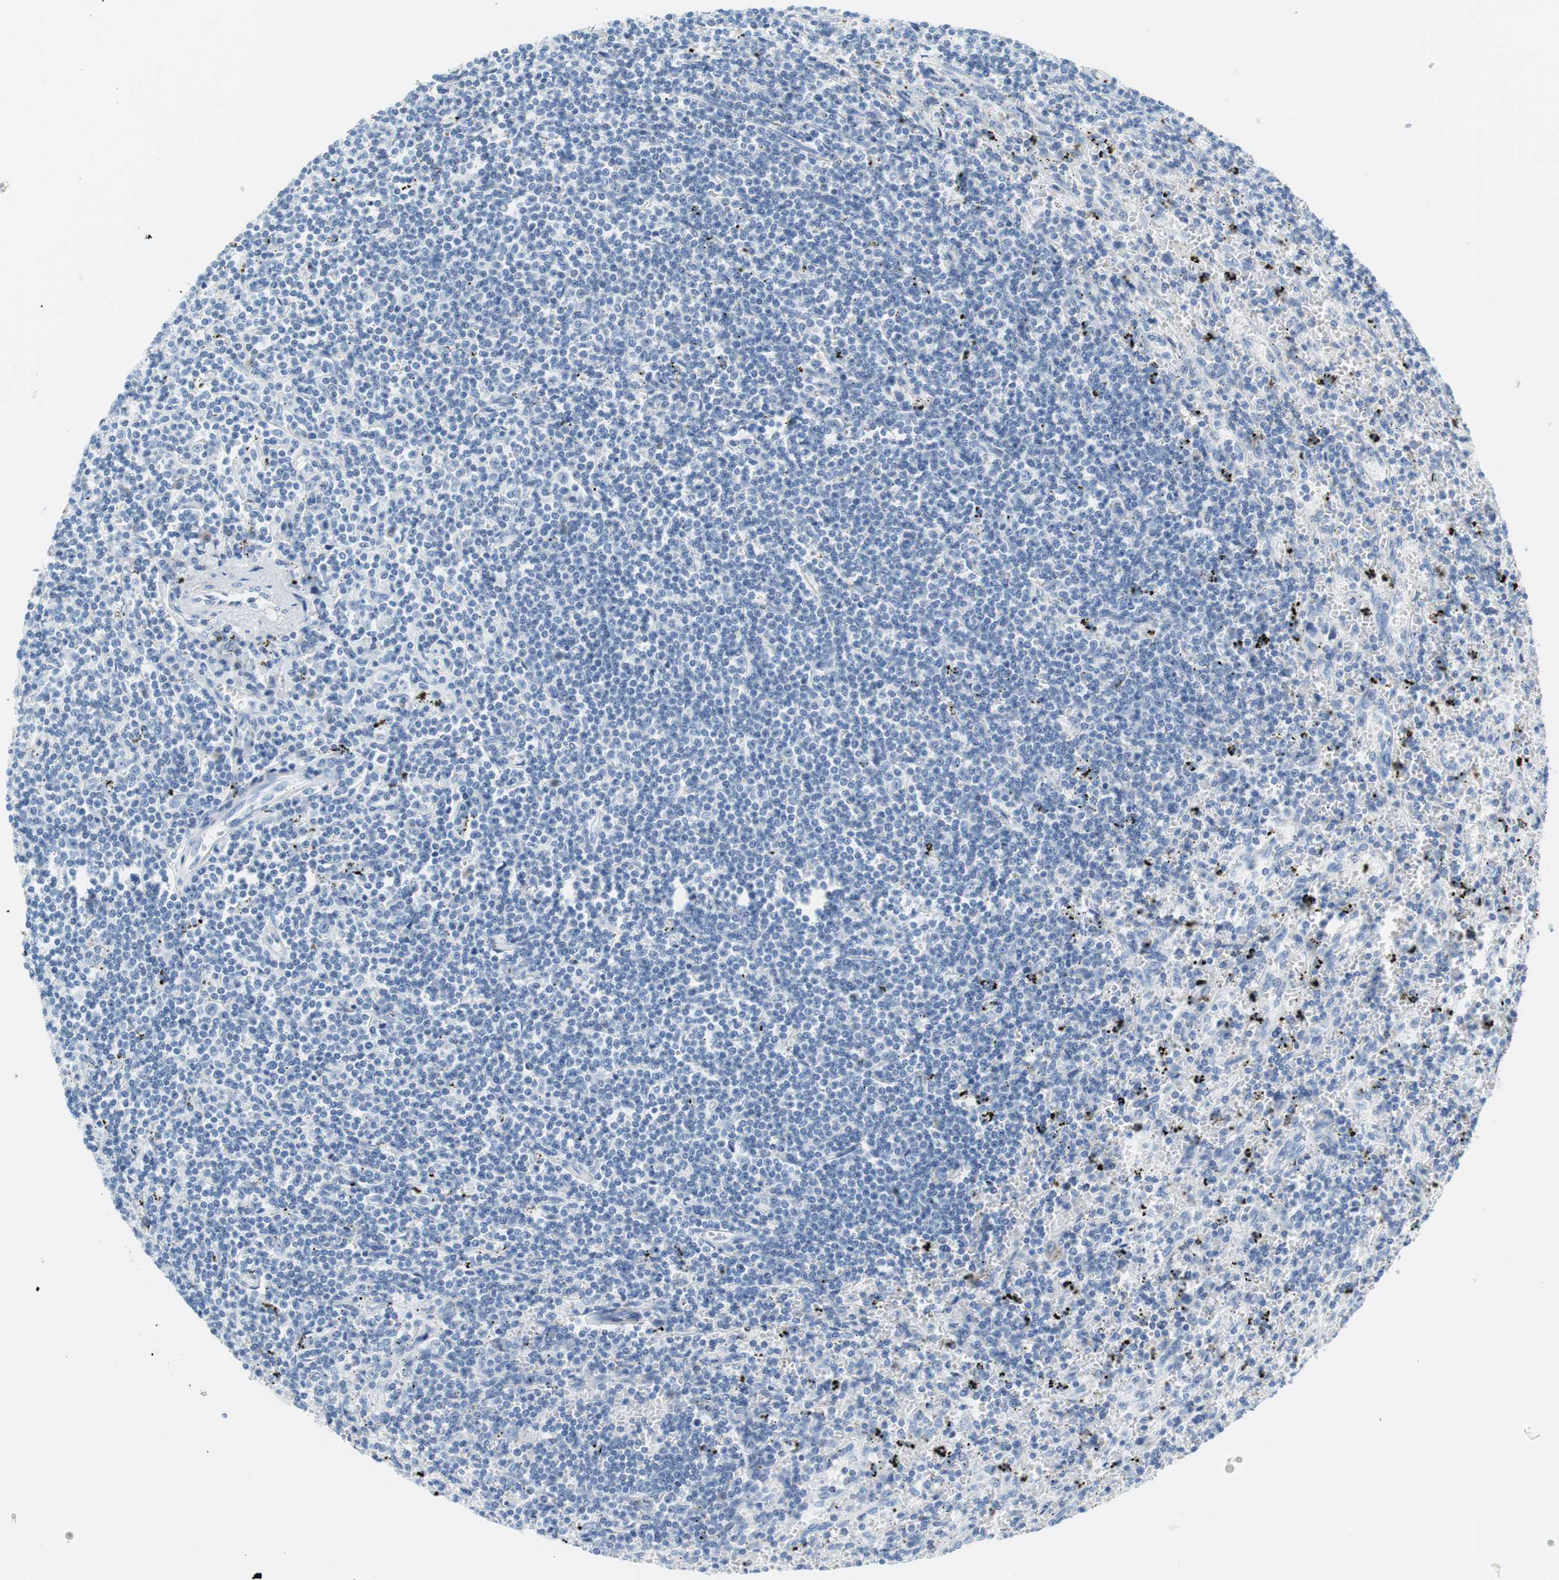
{"staining": {"intensity": "negative", "quantity": "none", "location": "none"}, "tissue": "lymphoma", "cell_type": "Tumor cells", "image_type": "cancer", "snomed": [{"axis": "morphology", "description": "Malignant lymphoma, non-Hodgkin's type, Low grade"}, {"axis": "topography", "description": "Spleen"}], "caption": "Image shows no significant protein expression in tumor cells of lymphoma. (DAB immunohistochemistry (IHC) with hematoxylin counter stain).", "gene": "MYH1", "patient": {"sex": "male", "age": 76}}